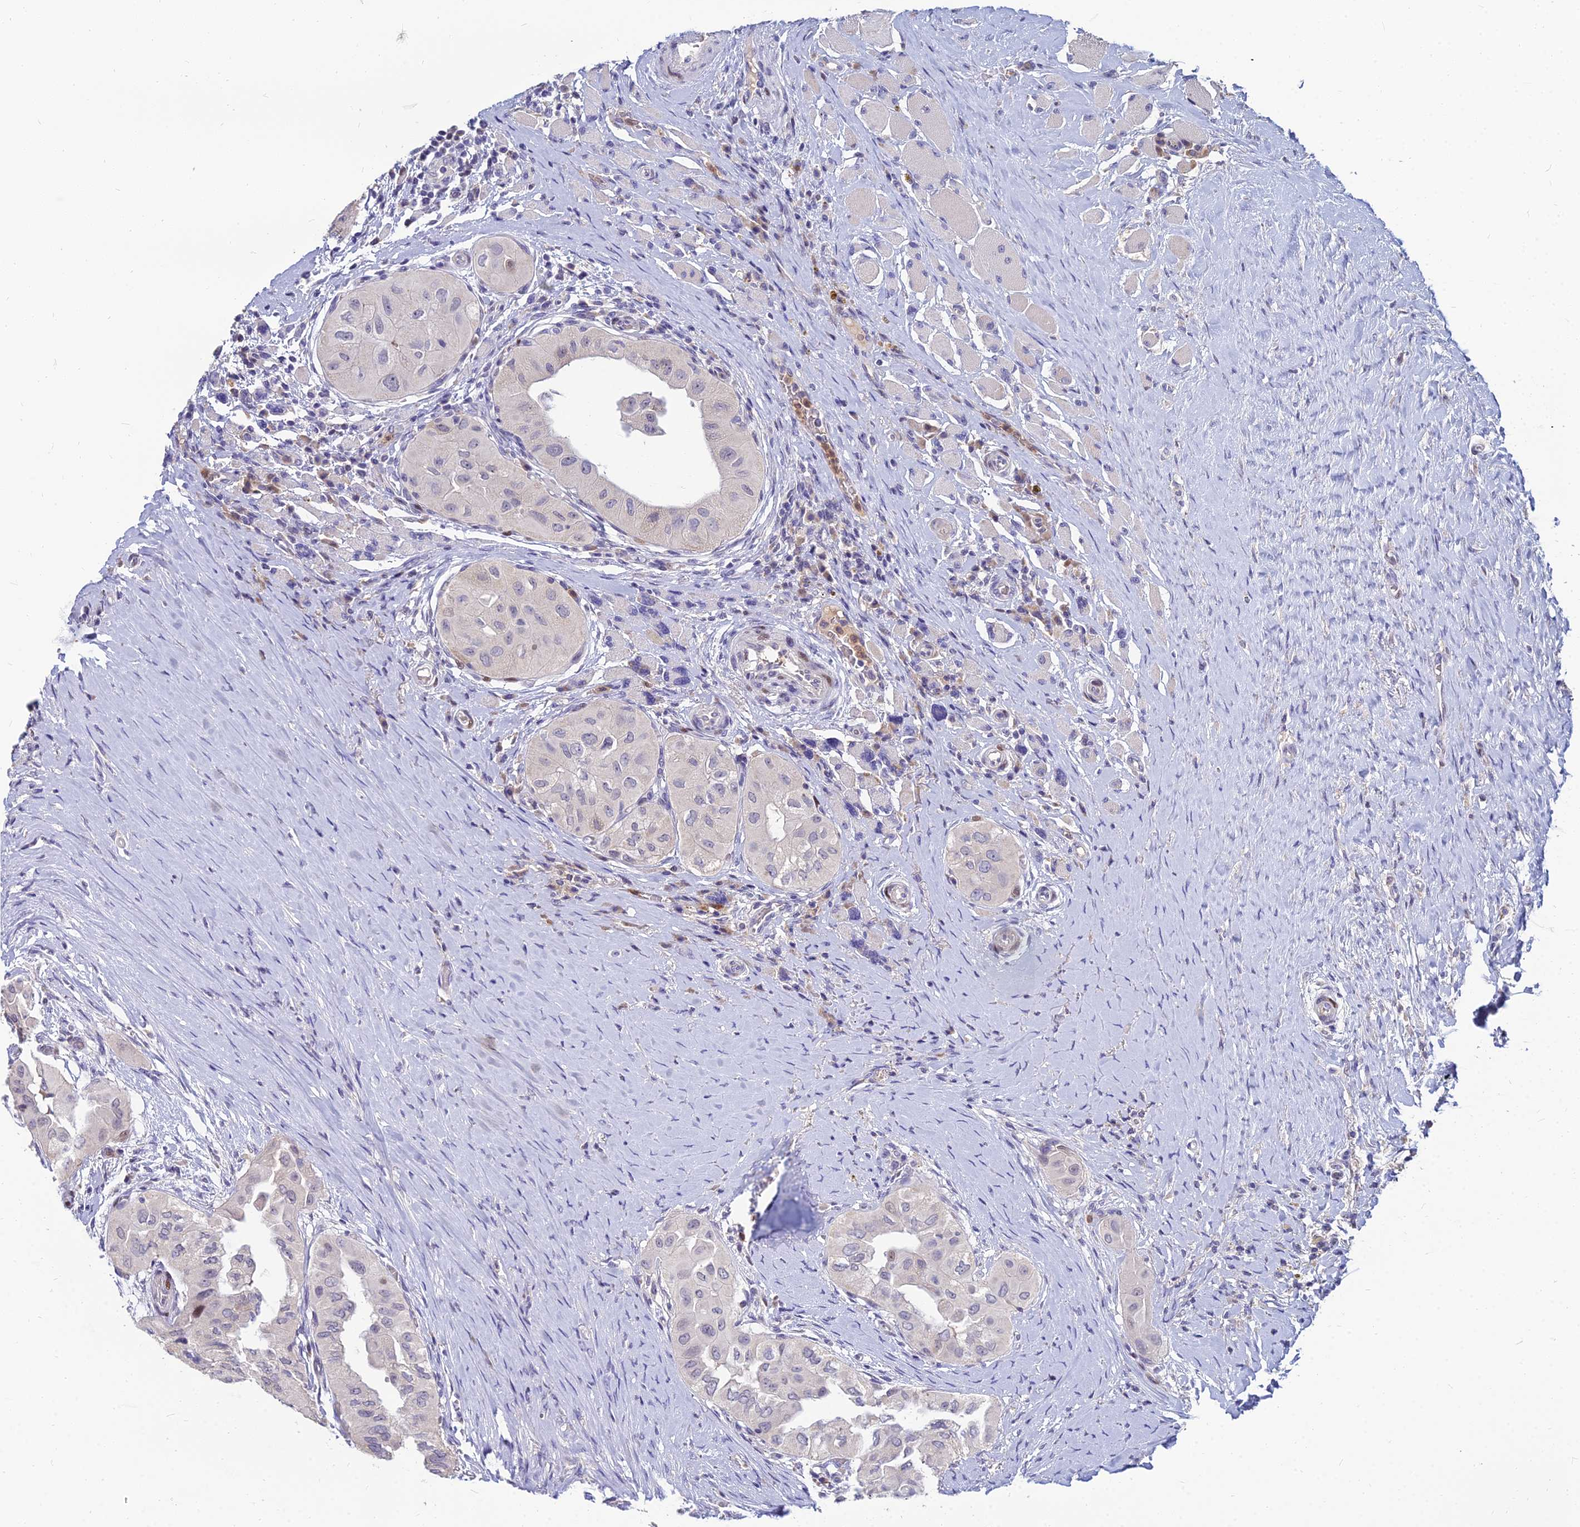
{"staining": {"intensity": "negative", "quantity": "none", "location": "none"}, "tissue": "thyroid cancer", "cell_type": "Tumor cells", "image_type": "cancer", "snomed": [{"axis": "morphology", "description": "Papillary adenocarcinoma, NOS"}, {"axis": "topography", "description": "Thyroid gland"}], "caption": "Human papillary adenocarcinoma (thyroid) stained for a protein using immunohistochemistry (IHC) shows no positivity in tumor cells.", "gene": "GOLGA6D", "patient": {"sex": "female", "age": 59}}